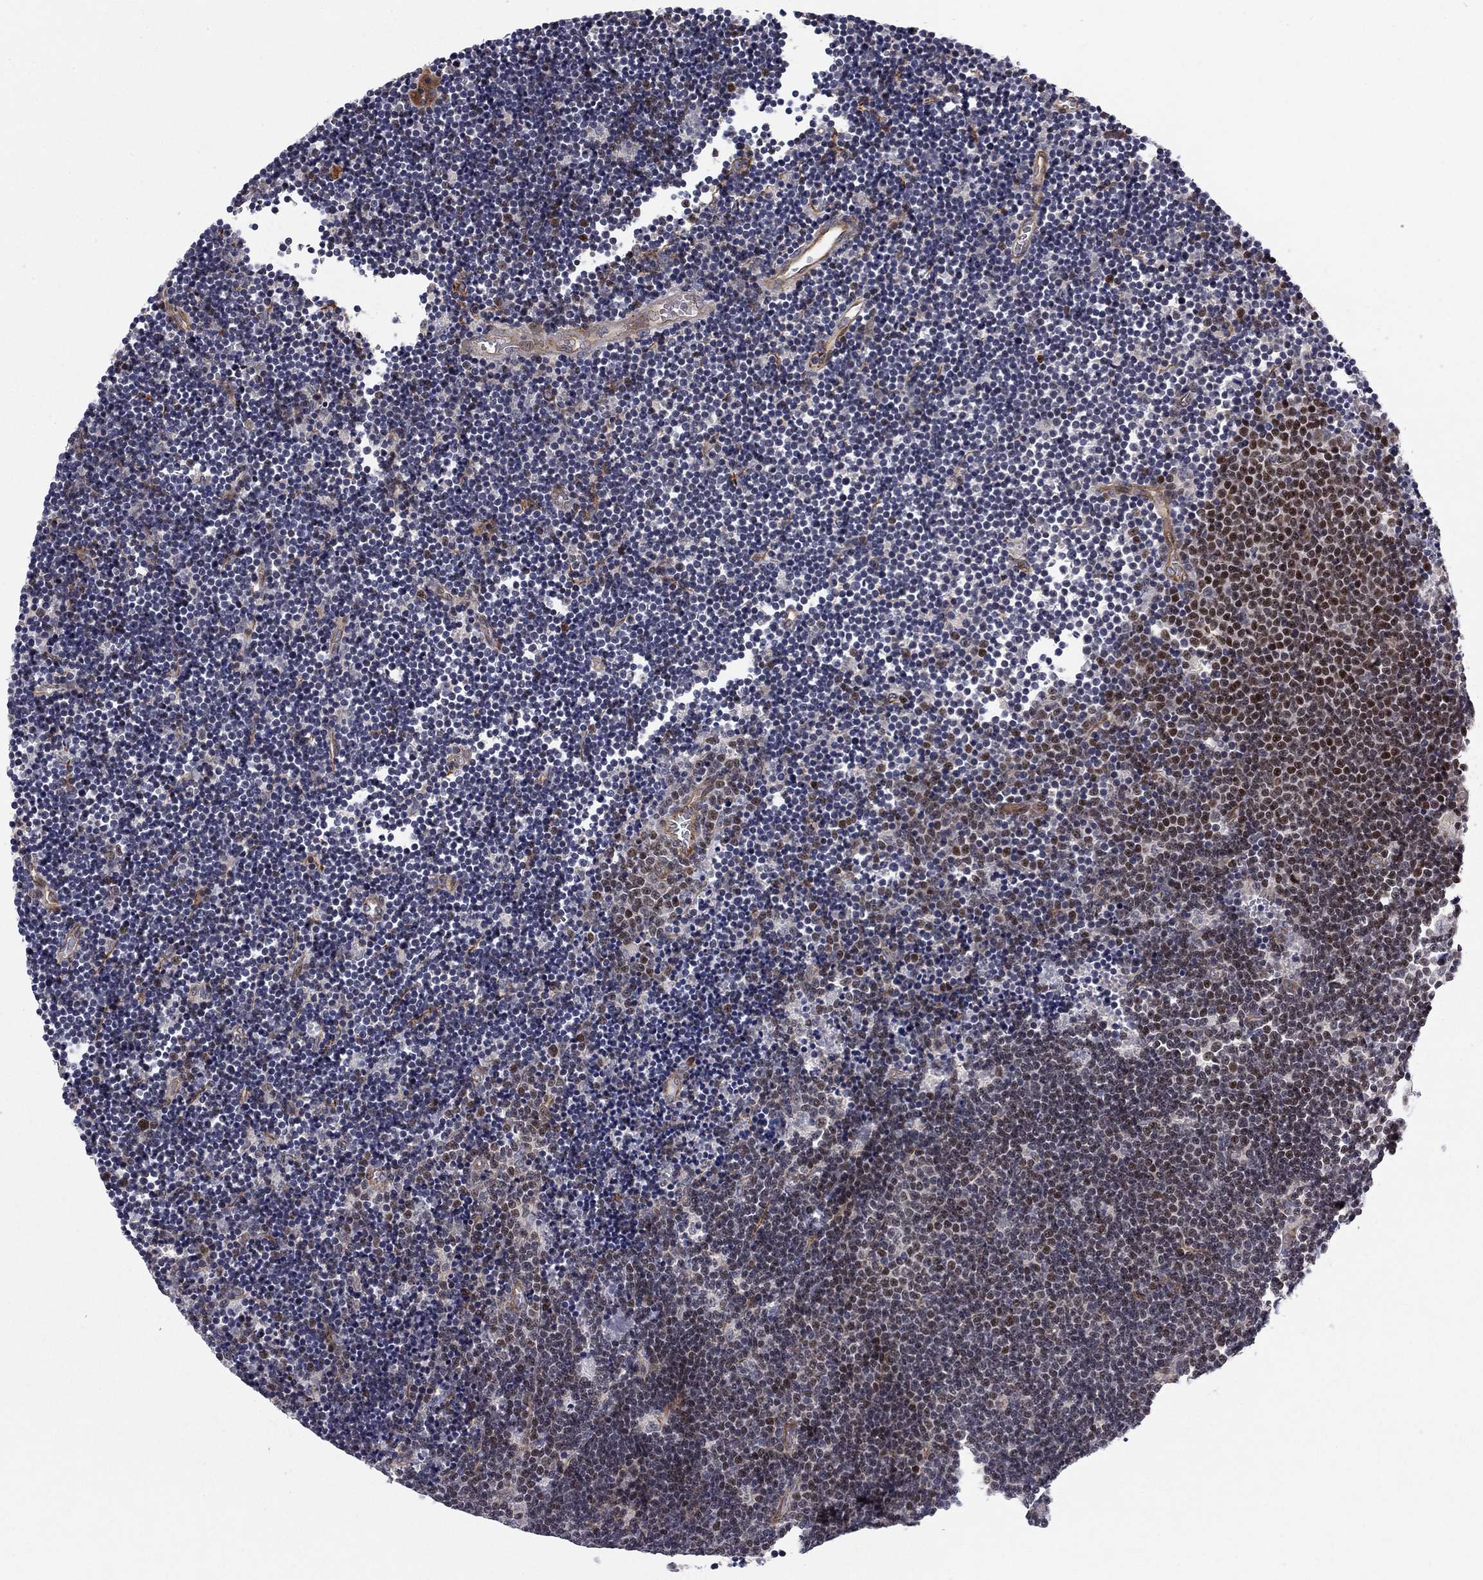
{"staining": {"intensity": "strong", "quantity": "<25%", "location": "nuclear"}, "tissue": "lymphoma", "cell_type": "Tumor cells", "image_type": "cancer", "snomed": [{"axis": "morphology", "description": "Malignant lymphoma, non-Hodgkin's type, Low grade"}, {"axis": "topography", "description": "Brain"}], "caption": "Immunohistochemistry (IHC) (DAB (3,3'-diaminobenzidine)) staining of human lymphoma exhibits strong nuclear protein expression in approximately <25% of tumor cells.", "gene": "BCL11A", "patient": {"sex": "female", "age": 66}}